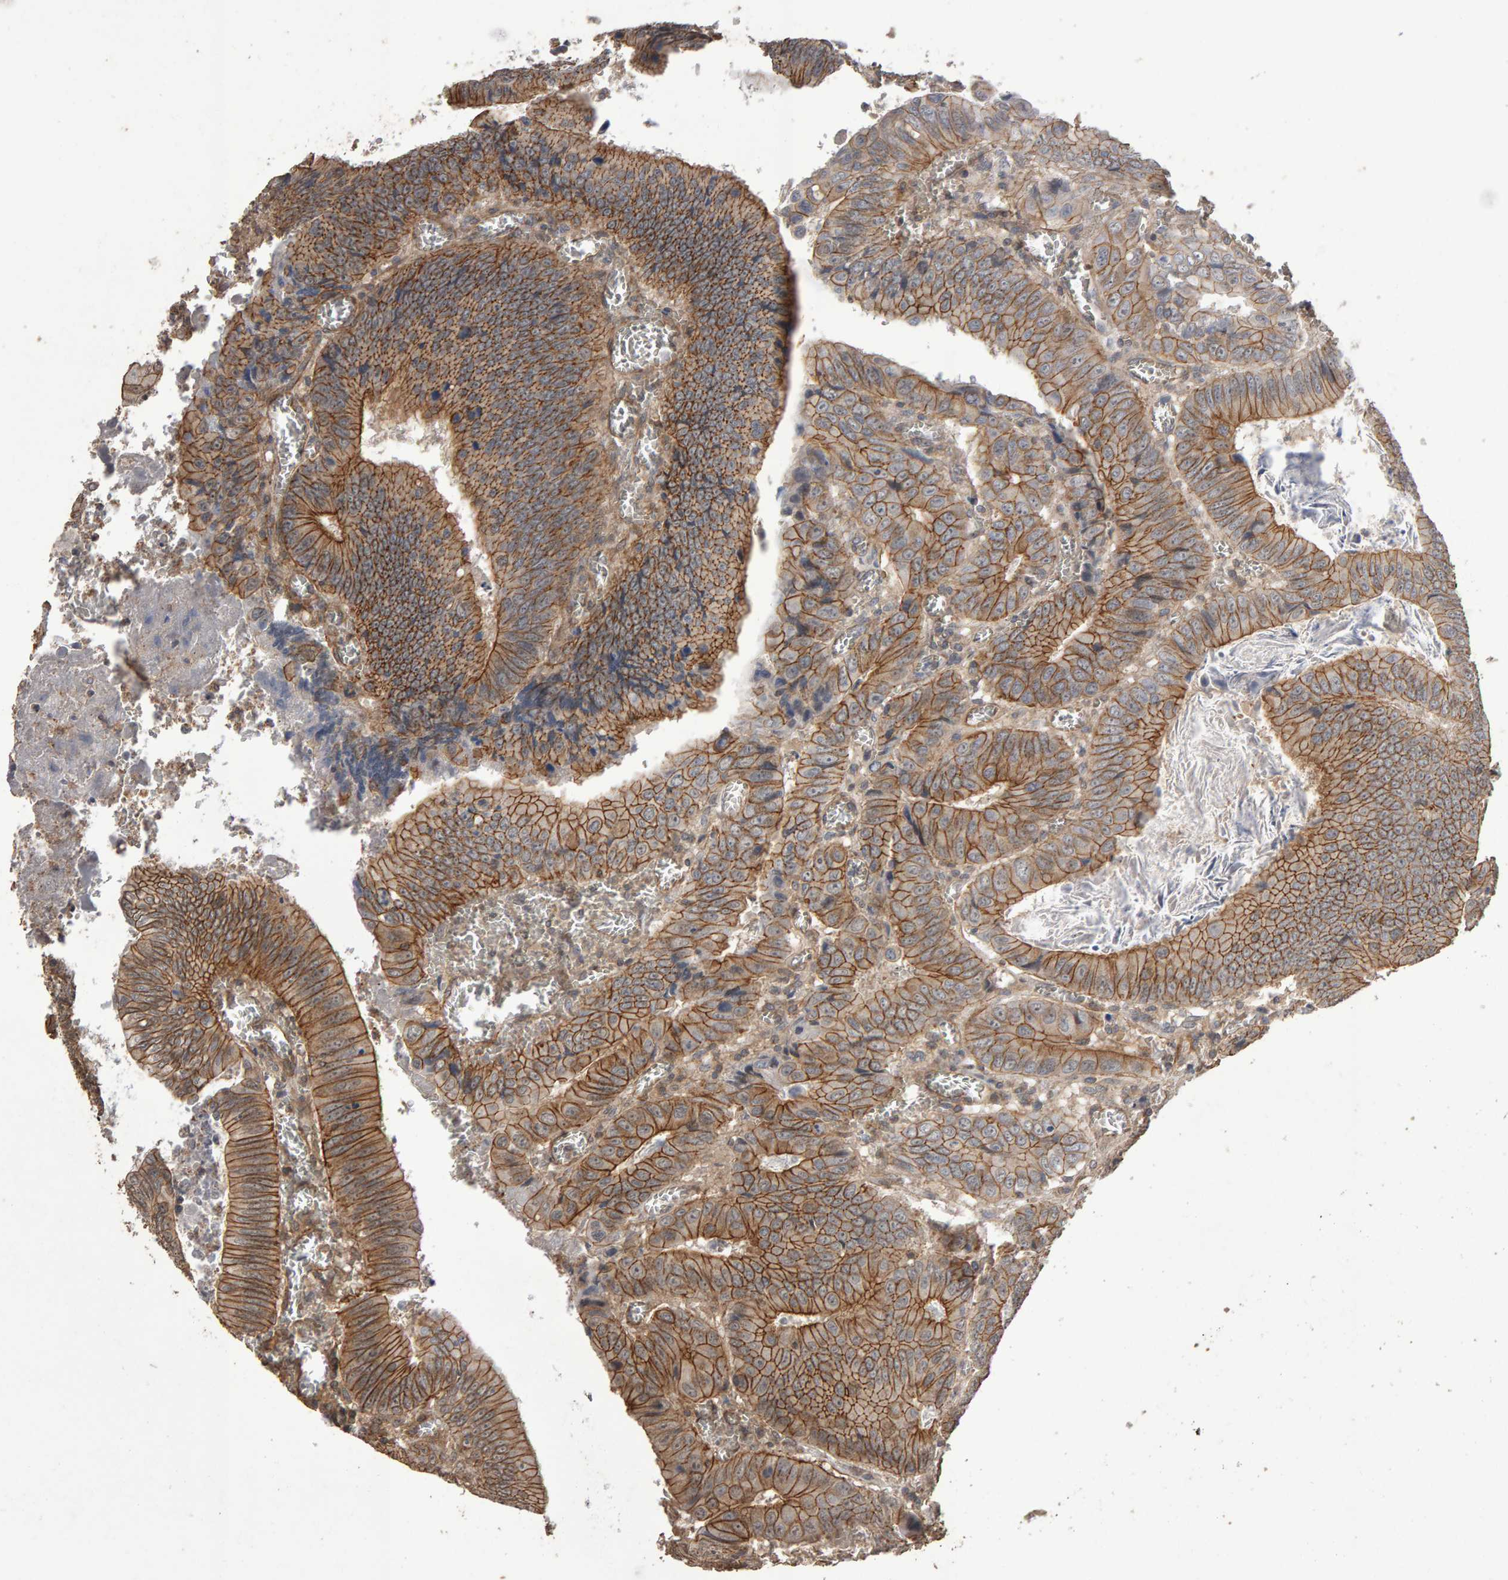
{"staining": {"intensity": "strong", "quantity": ">75%", "location": "cytoplasmic/membranous"}, "tissue": "colorectal cancer", "cell_type": "Tumor cells", "image_type": "cancer", "snomed": [{"axis": "morphology", "description": "Inflammation, NOS"}, {"axis": "morphology", "description": "Adenocarcinoma, NOS"}, {"axis": "topography", "description": "Colon"}], "caption": "About >75% of tumor cells in adenocarcinoma (colorectal) exhibit strong cytoplasmic/membranous protein expression as visualized by brown immunohistochemical staining.", "gene": "SCRIB", "patient": {"sex": "male", "age": 72}}